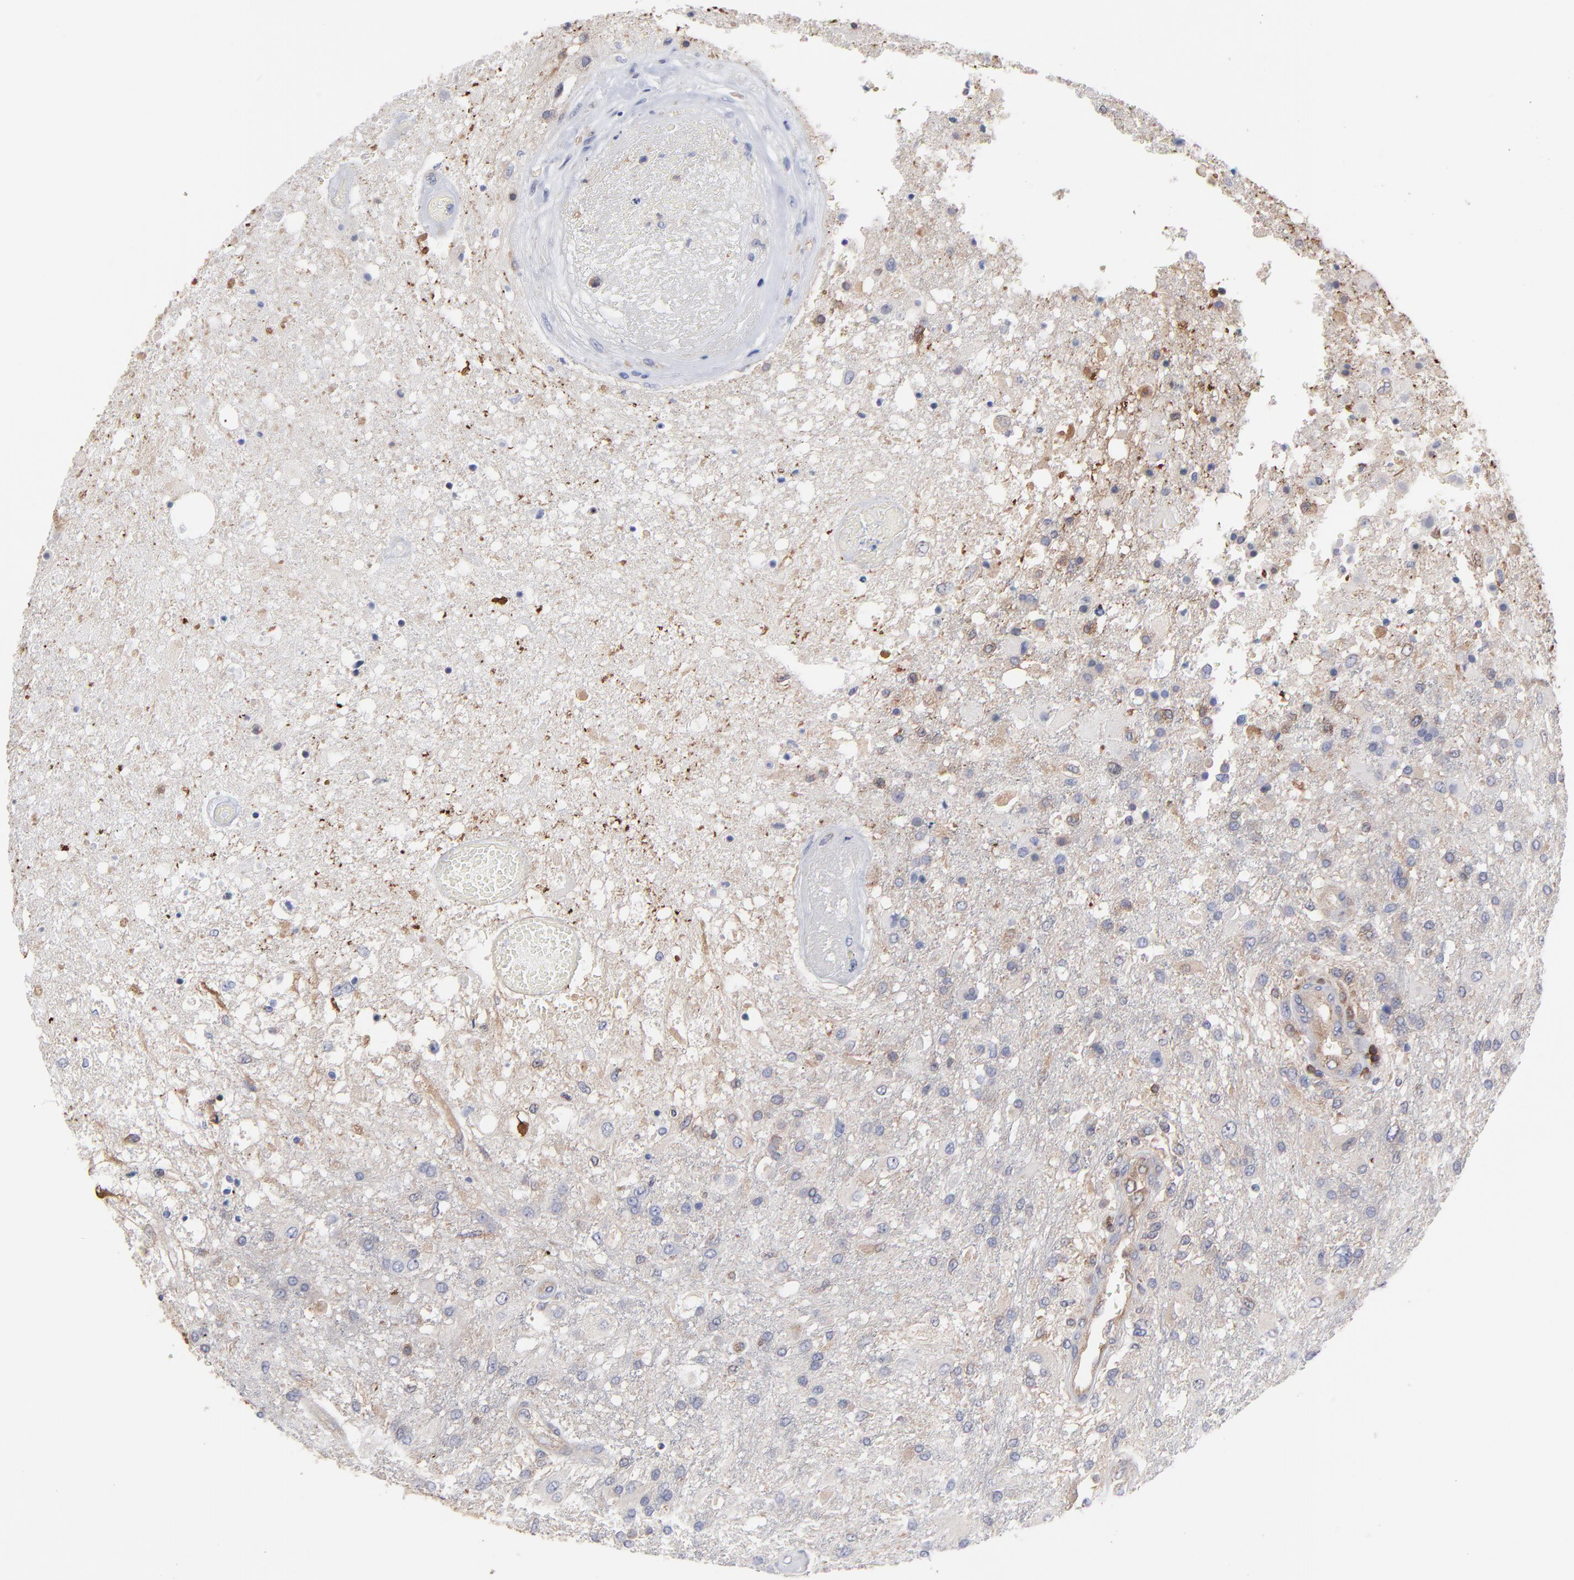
{"staining": {"intensity": "moderate", "quantity": "<25%", "location": "cytoplasmic/membranous"}, "tissue": "glioma", "cell_type": "Tumor cells", "image_type": "cancer", "snomed": [{"axis": "morphology", "description": "Glioma, malignant, High grade"}, {"axis": "topography", "description": "Cerebral cortex"}], "caption": "IHC micrograph of neoplastic tissue: glioma stained using IHC demonstrates low levels of moderate protein expression localized specifically in the cytoplasmic/membranous of tumor cells, appearing as a cytoplasmic/membranous brown color.", "gene": "NFKBIA", "patient": {"sex": "male", "age": 79}}